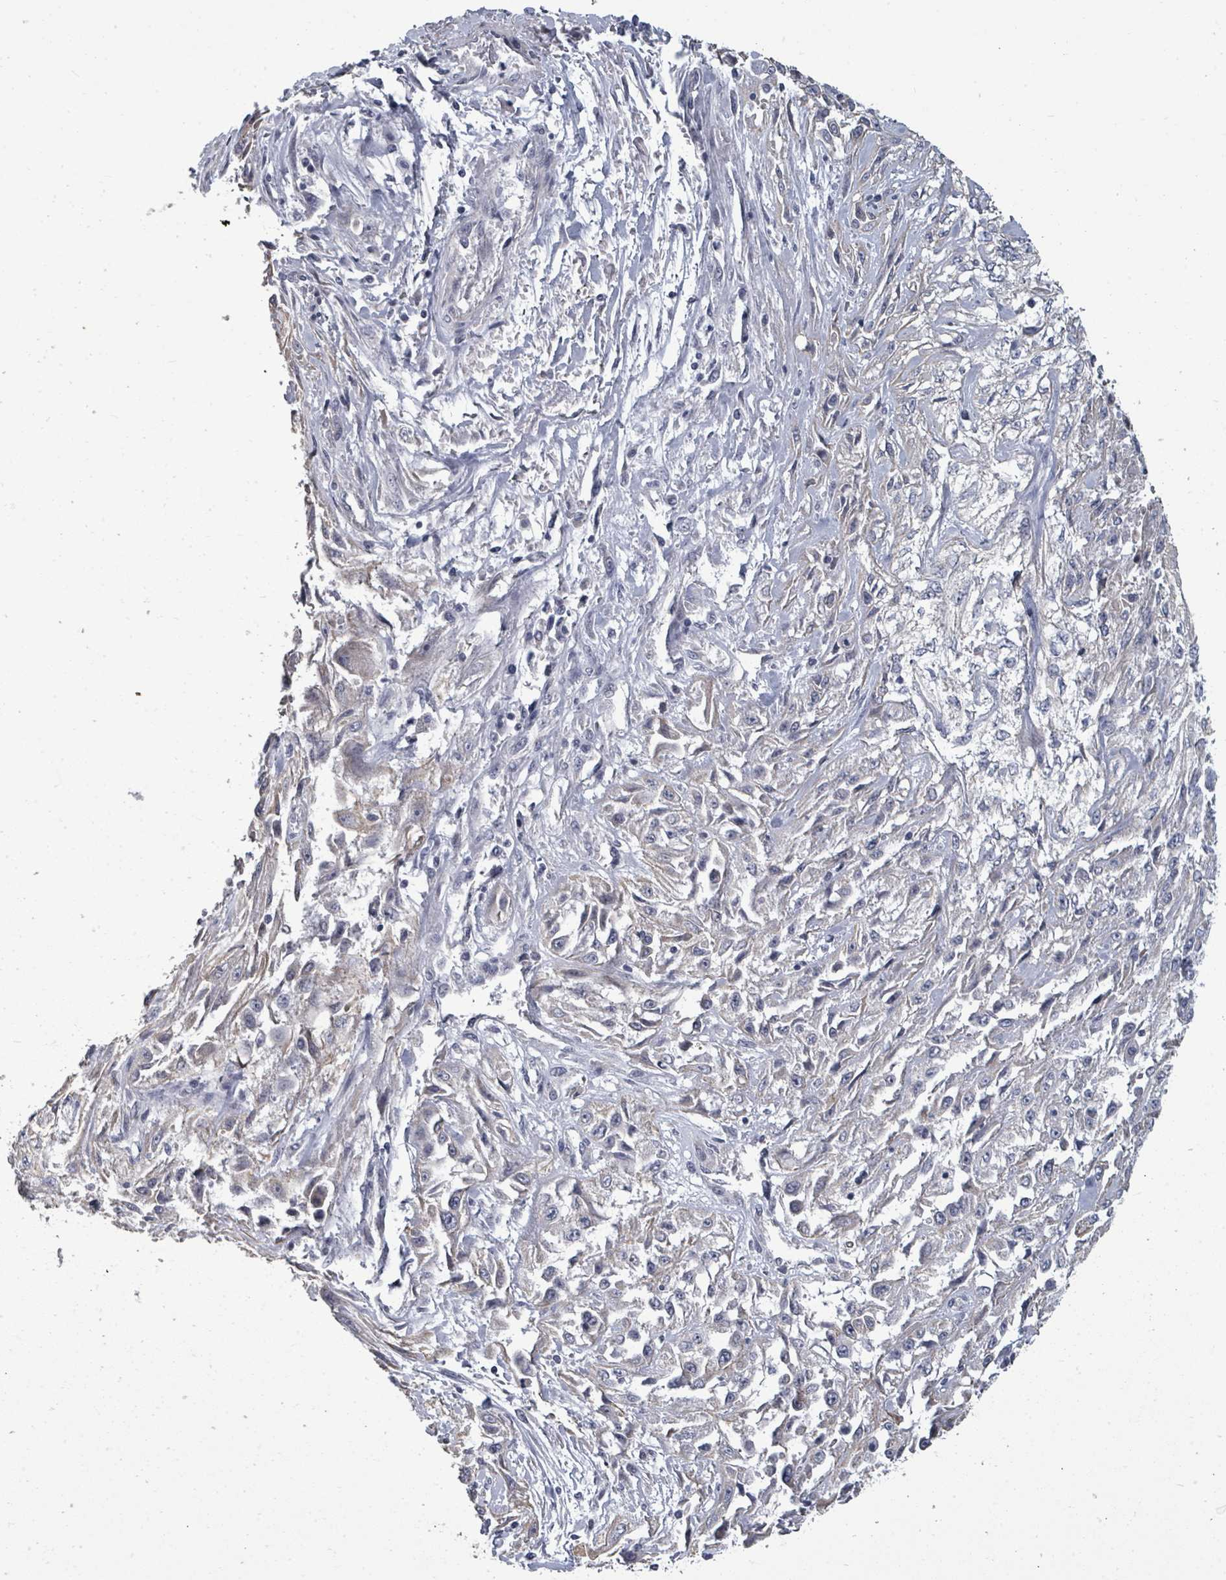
{"staining": {"intensity": "negative", "quantity": "none", "location": "none"}, "tissue": "skin cancer", "cell_type": "Tumor cells", "image_type": "cancer", "snomed": [{"axis": "morphology", "description": "Squamous cell carcinoma, NOS"}, {"axis": "morphology", "description": "Squamous cell carcinoma, metastatic, NOS"}, {"axis": "topography", "description": "Skin"}, {"axis": "topography", "description": "Lymph node"}], "caption": "An immunohistochemistry micrograph of metastatic squamous cell carcinoma (skin) is shown. There is no staining in tumor cells of metastatic squamous cell carcinoma (skin).", "gene": "ASB12", "patient": {"sex": "male", "age": 75}}